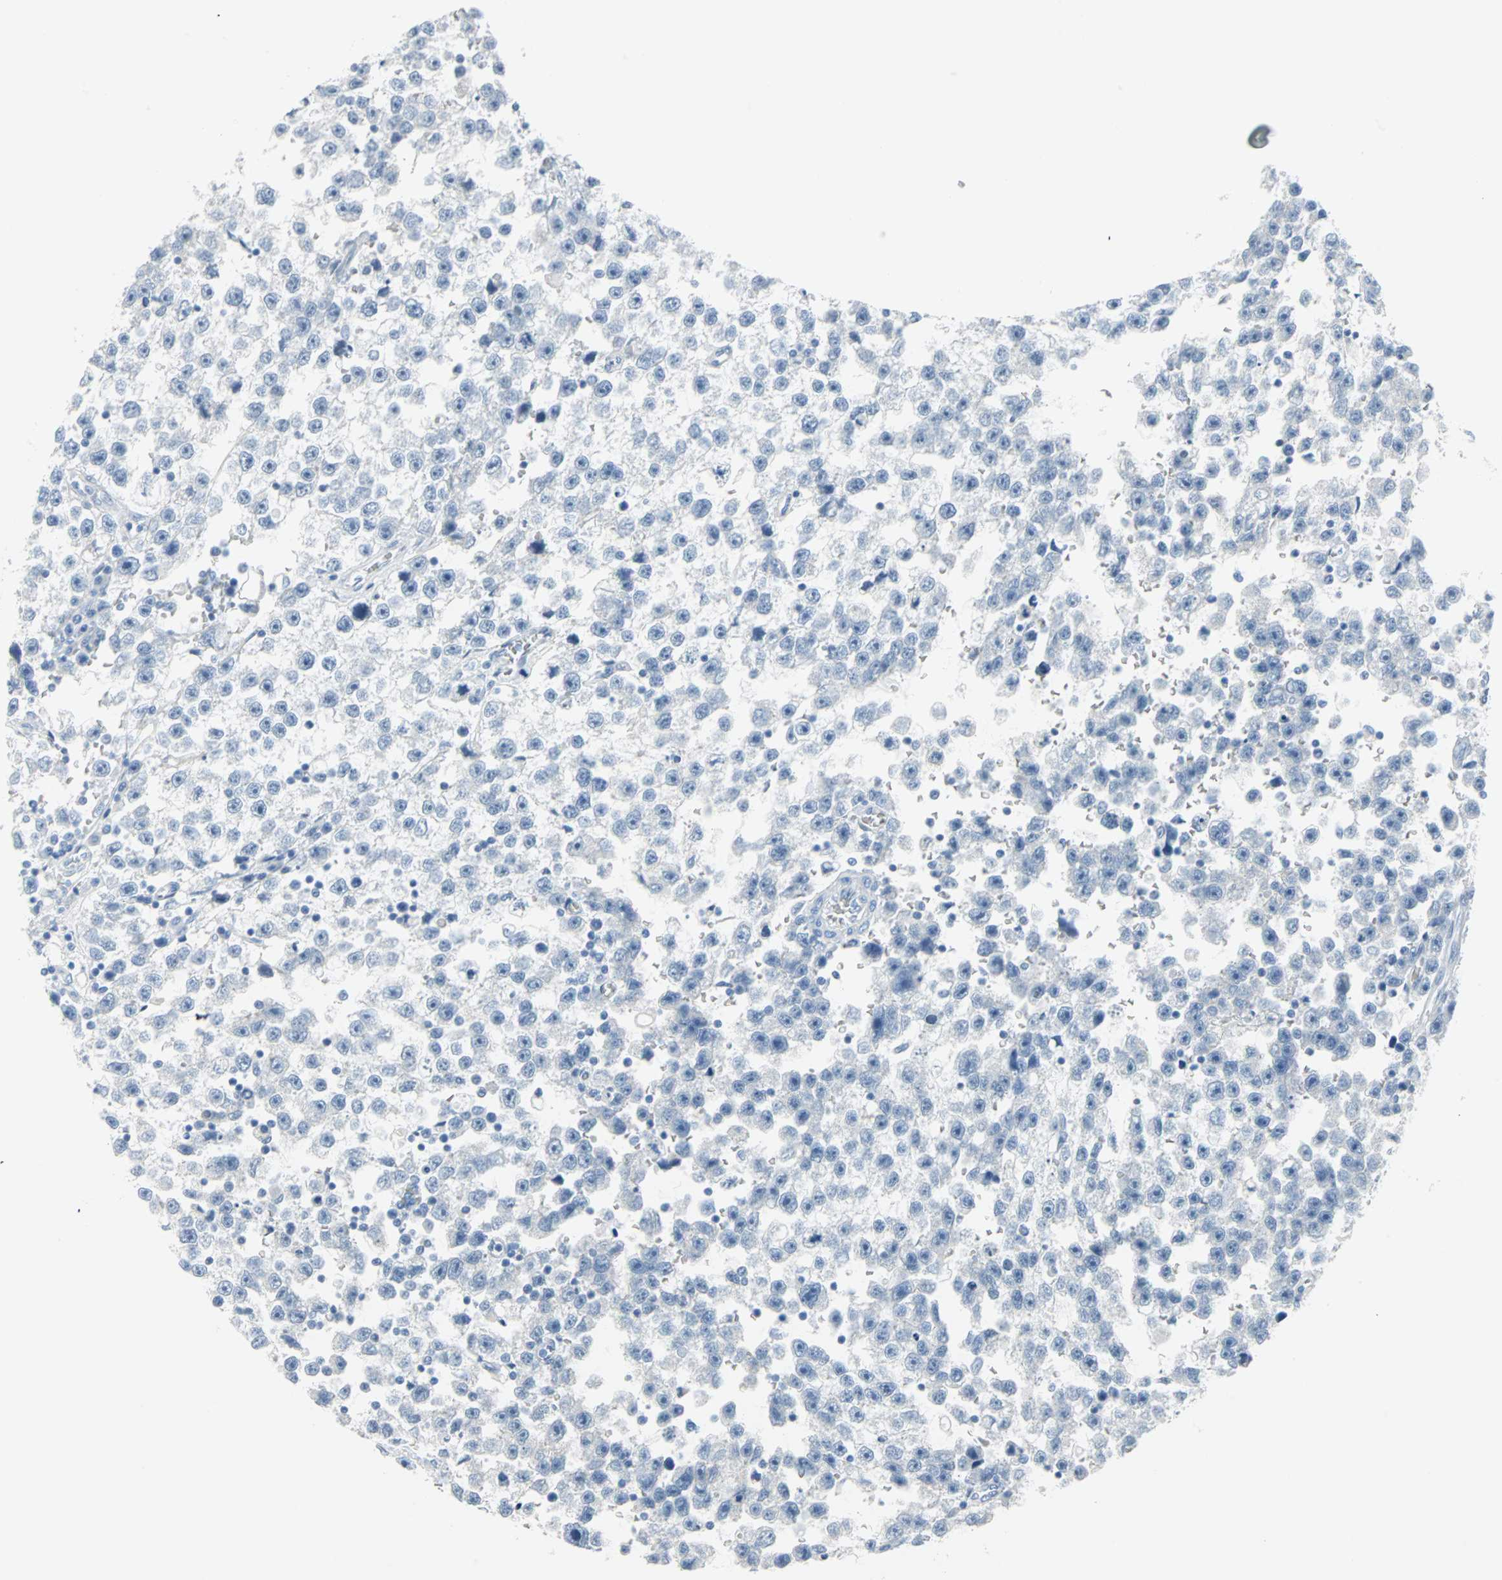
{"staining": {"intensity": "negative", "quantity": "none", "location": "none"}, "tissue": "testis cancer", "cell_type": "Tumor cells", "image_type": "cancer", "snomed": [{"axis": "morphology", "description": "Seminoma, NOS"}, {"axis": "topography", "description": "Testis"}], "caption": "Tumor cells show no significant positivity in testis cancer (seminoma).", "gene": "STX1A", "patient": {"sex": "male", "age": 33}}